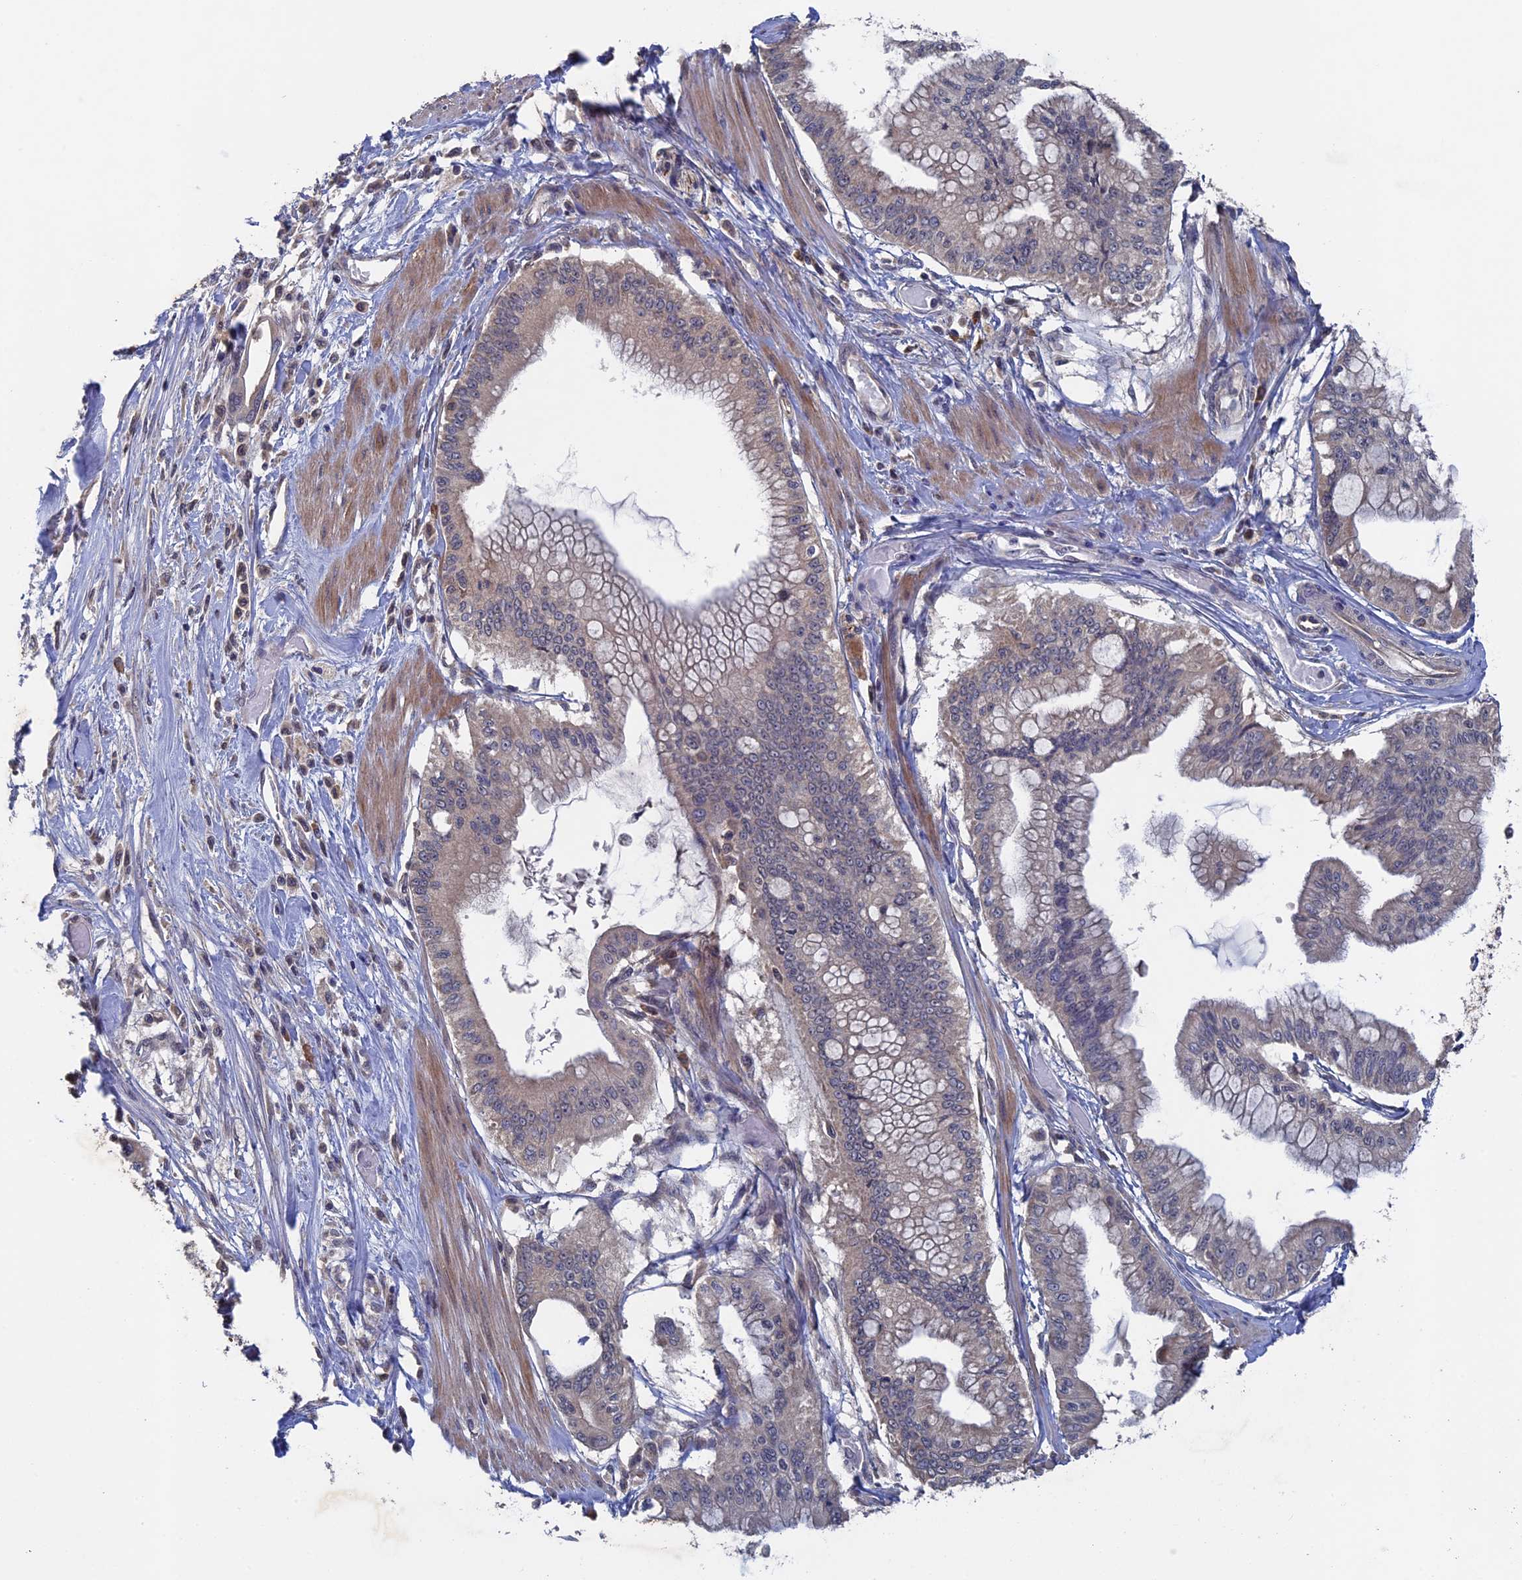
{"staining": {"intensity": "negative", "quantity": "none", "location": "none"}, "tissue": "pancreatic cancer", "cell_type": "Tumor cells", "image_type": "cancer", "snomed": [{"axis": "morphology", "description": "Adenocarcinoma, NOS"}, {"axis": "topography", "description": "Pancreas"}], "caption": "Protein analysis of pancreatic cancer shows no significant positivity in tumor cells.", "gene": "RAB15", "patient": {"sex": "male", "age": 46}}